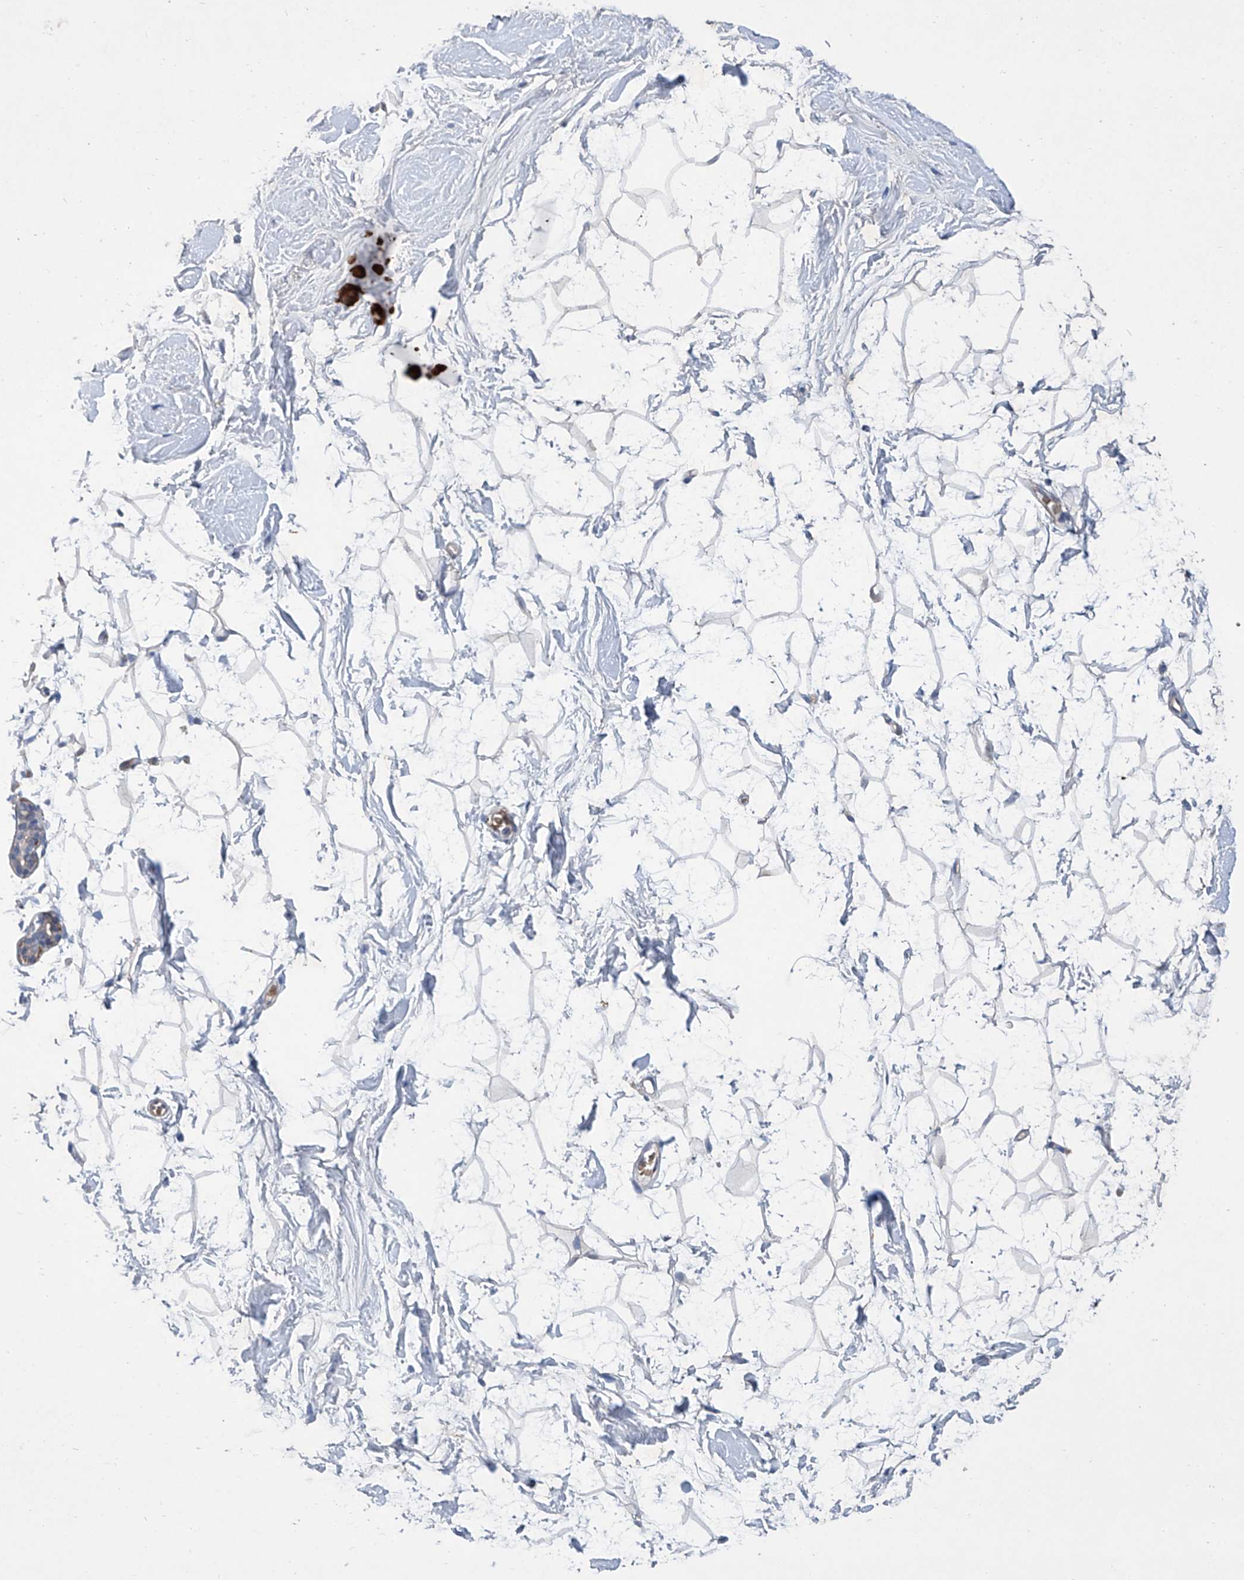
{"staining": {"intensity": "negative", "quantity": "none", "location": "none"}, "tissue": "breast", "cell_type": "Adipocytes", "image_type": "normal", "snomed": [{"axis": "morphology", "description": "Normal tissue, NOS"}, {"axis": "topography", "description": "Breast"}], "caption": "This is an IHC photomicrograph of benign human breast. There is no staining in adipocytes.", "gene": "GPT", "patient": {"sex": "female", "age": 26}}